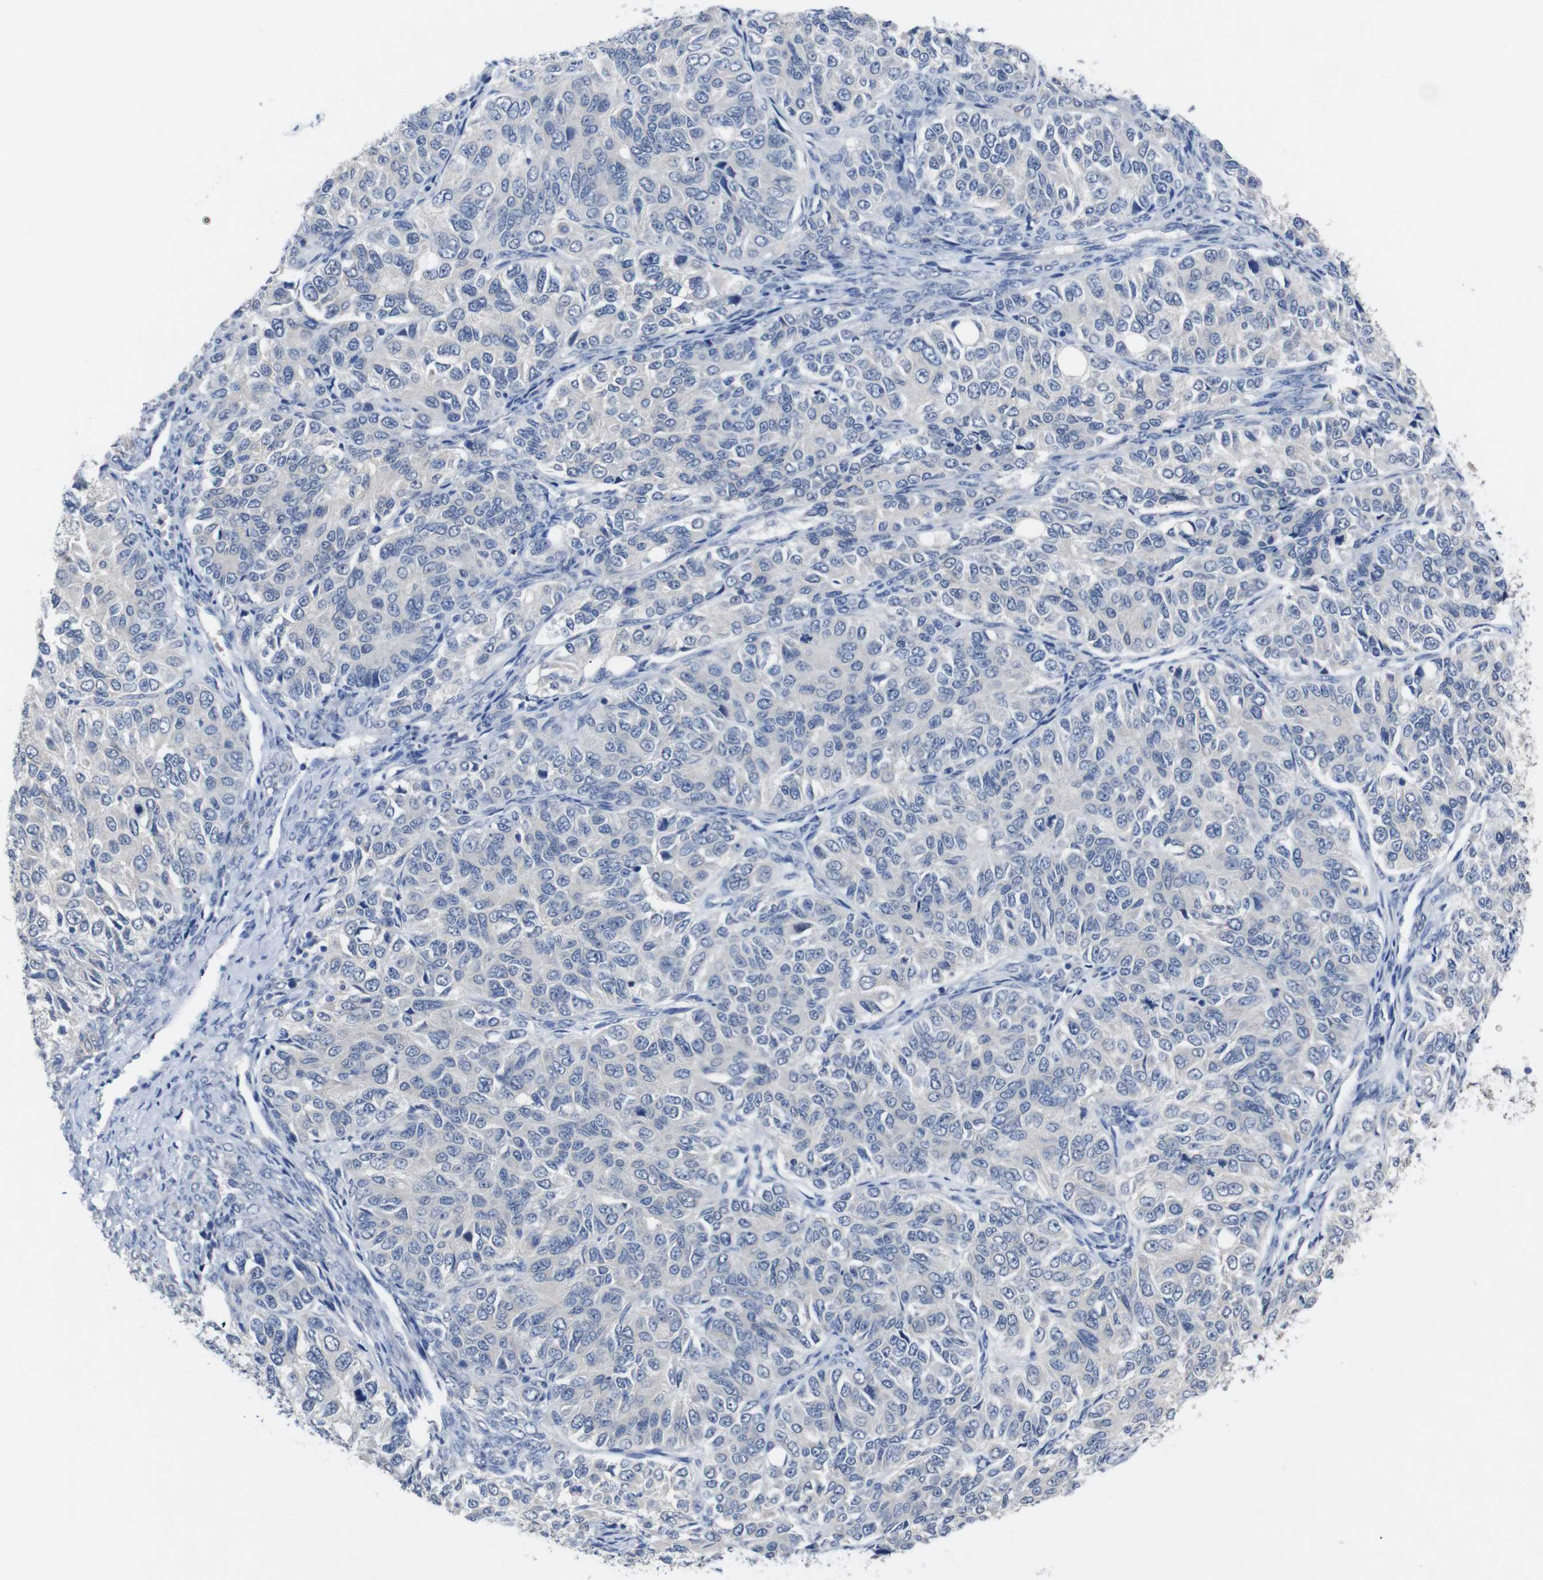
{"staining": {"intensity": "negative", "quantity": "none", "location": "none"}, "tissue": "ovarian cancer", "cell_type": "Tumor cells", "image_type": "cancer", "snomed": [{"axis": "morphology", "description": "Carcinoma, endometroid"}, {"axis": "topography", "description": "Ovary"}], "caption": "High power microscopy micrograph of an immunohistochemistry histopathology image of ovarian cancer (endometroid carcinoma), revealing no significant positivity in tumor cells. (DAB (3,3'-diaminobenzidine) immunohistochemistry (IHC) visualized using brightfield microscopy, high magnification).", "gene": "HNF1A", "patient": {"sex": "female", "age": 51}}